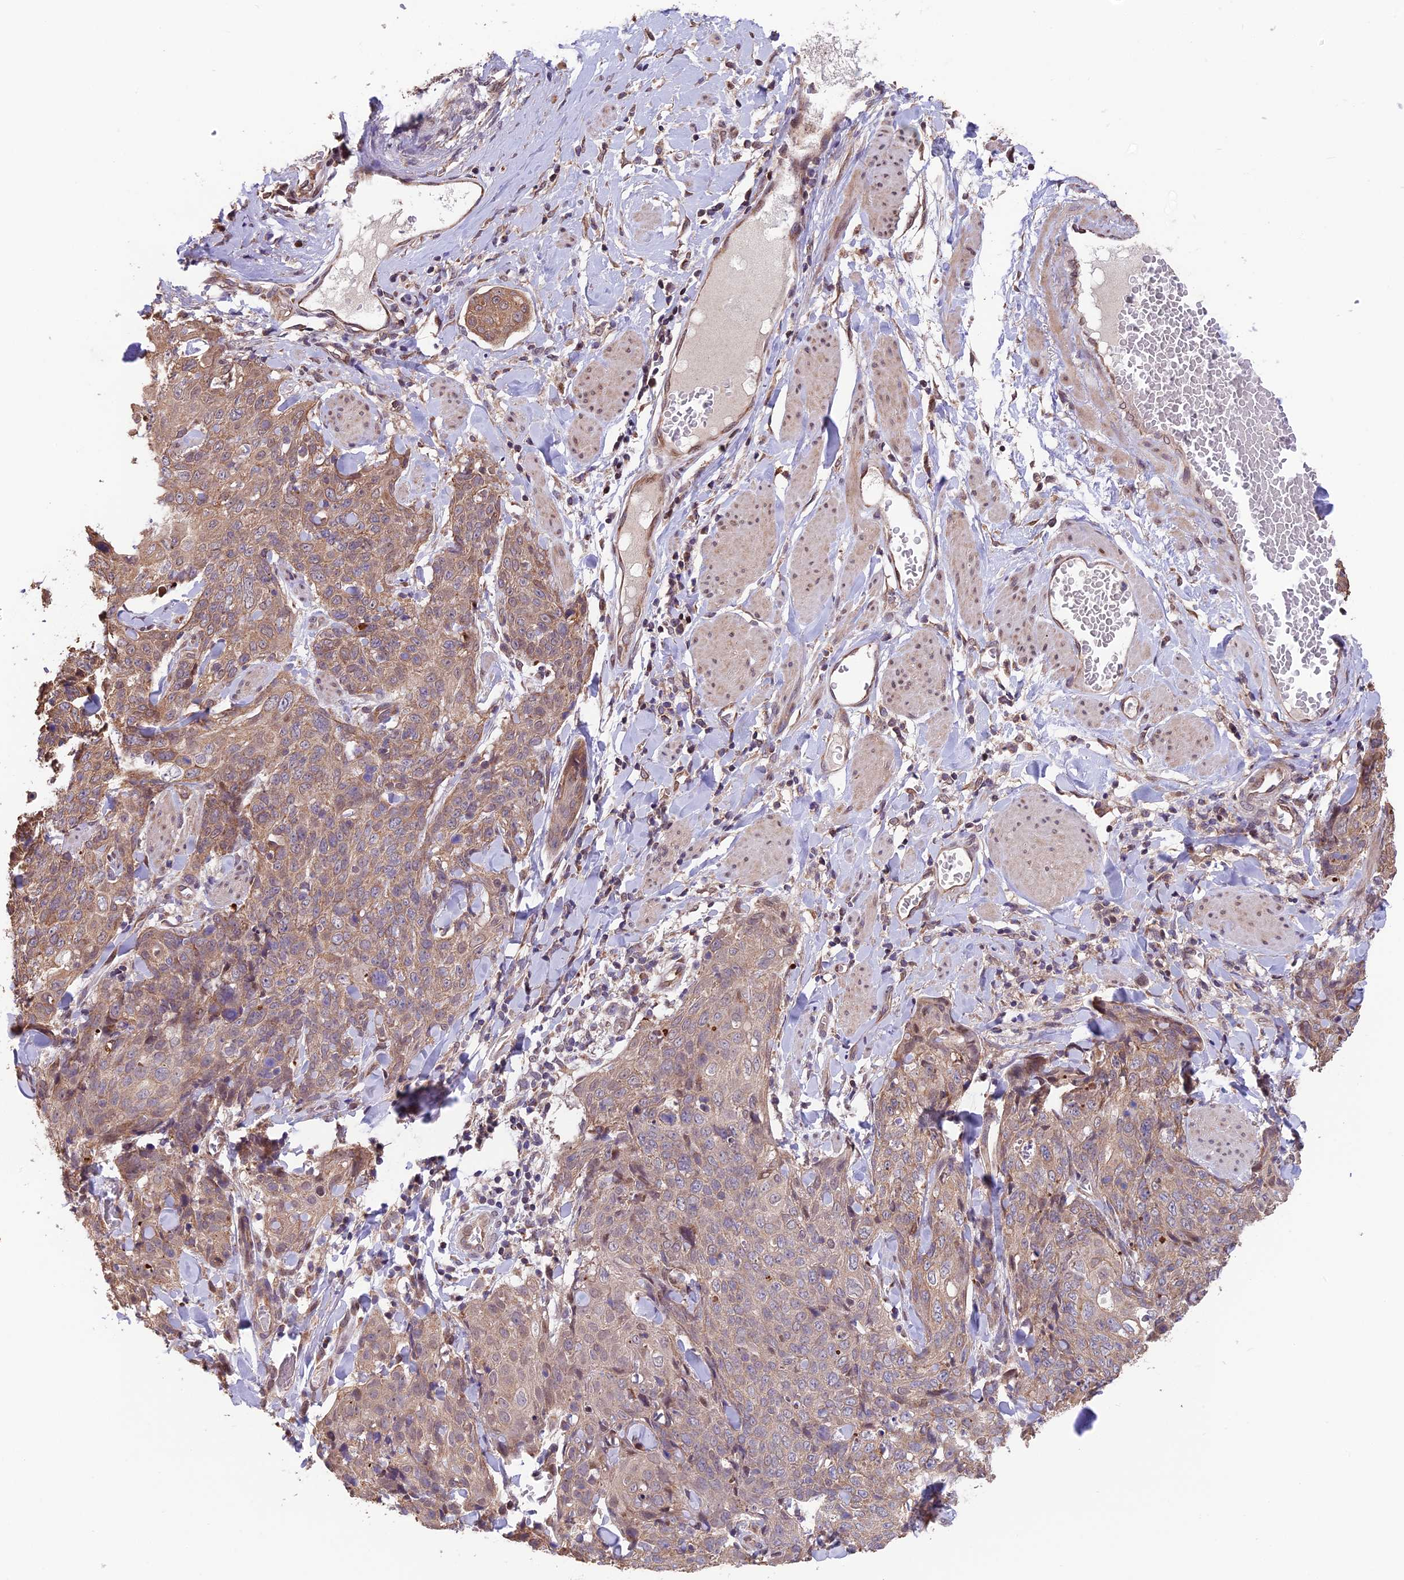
{"staining": {"intensity": "moderate", "quantity": ">75%", "location": "cytoplasmic/membranous"}, "tissue": "skin cancer", "cell_type": "Tumor cells", "image_type": "cancer", "snomed": [{"axis": "morphology", "description": "Squamous cell carcinoma, NOS"}, {"axis": "topography", "description": "Skin"}, {"axis": "topography", "description": "Vulva"}], "caption": "Skin squamous cell carcinoma was stained to show a protein in brown. There is medium levels of moderate cytoplasmic/membranous positivity in approximately >75% of tumor cells.", "gene": "CYP2R1", "patient": {"sex": "female", "age": 85}}